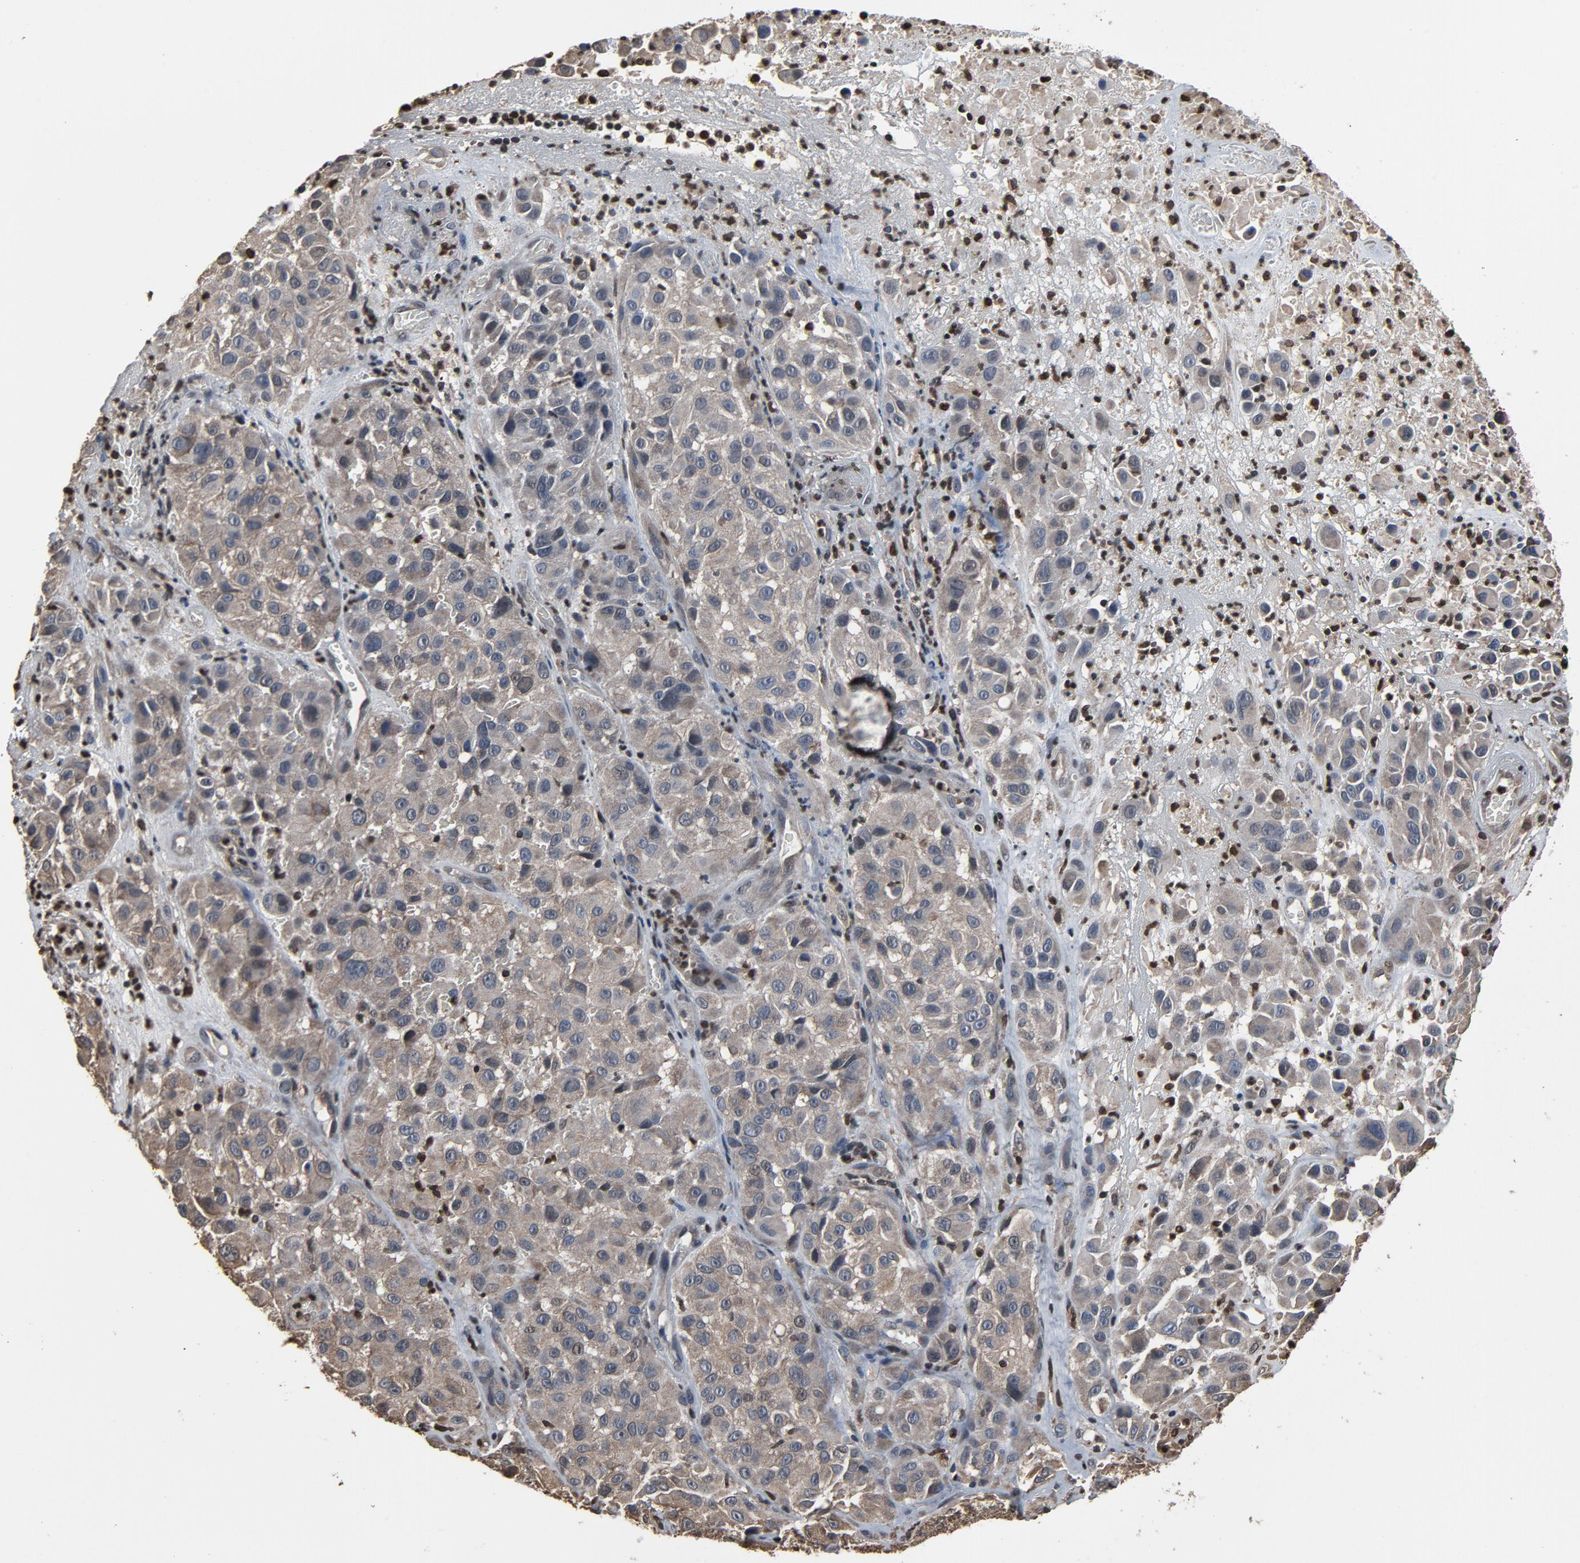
{"staining": {"intensity": "weak", "quantity": ">75%", "location": "cytoplasmic/membranous"}, "tissue": "melanoma", "cell_type": "Tumor cells", "image_type": "cancer", "snomed": [{"axis": "morphology", "description": "Malignant melanoma, NOS"}, {"axis": "topography", "description": "Skin"}], "caption": "Tumor cells exhibit weak cytoplasmic/membranous staining in about >75% of cells in malignant melanoma. The protein is shown in brown color, while the nuclei are stained blue.", "gene": "UBE2D1", "patient": {"sex": "female", "age": 21}}